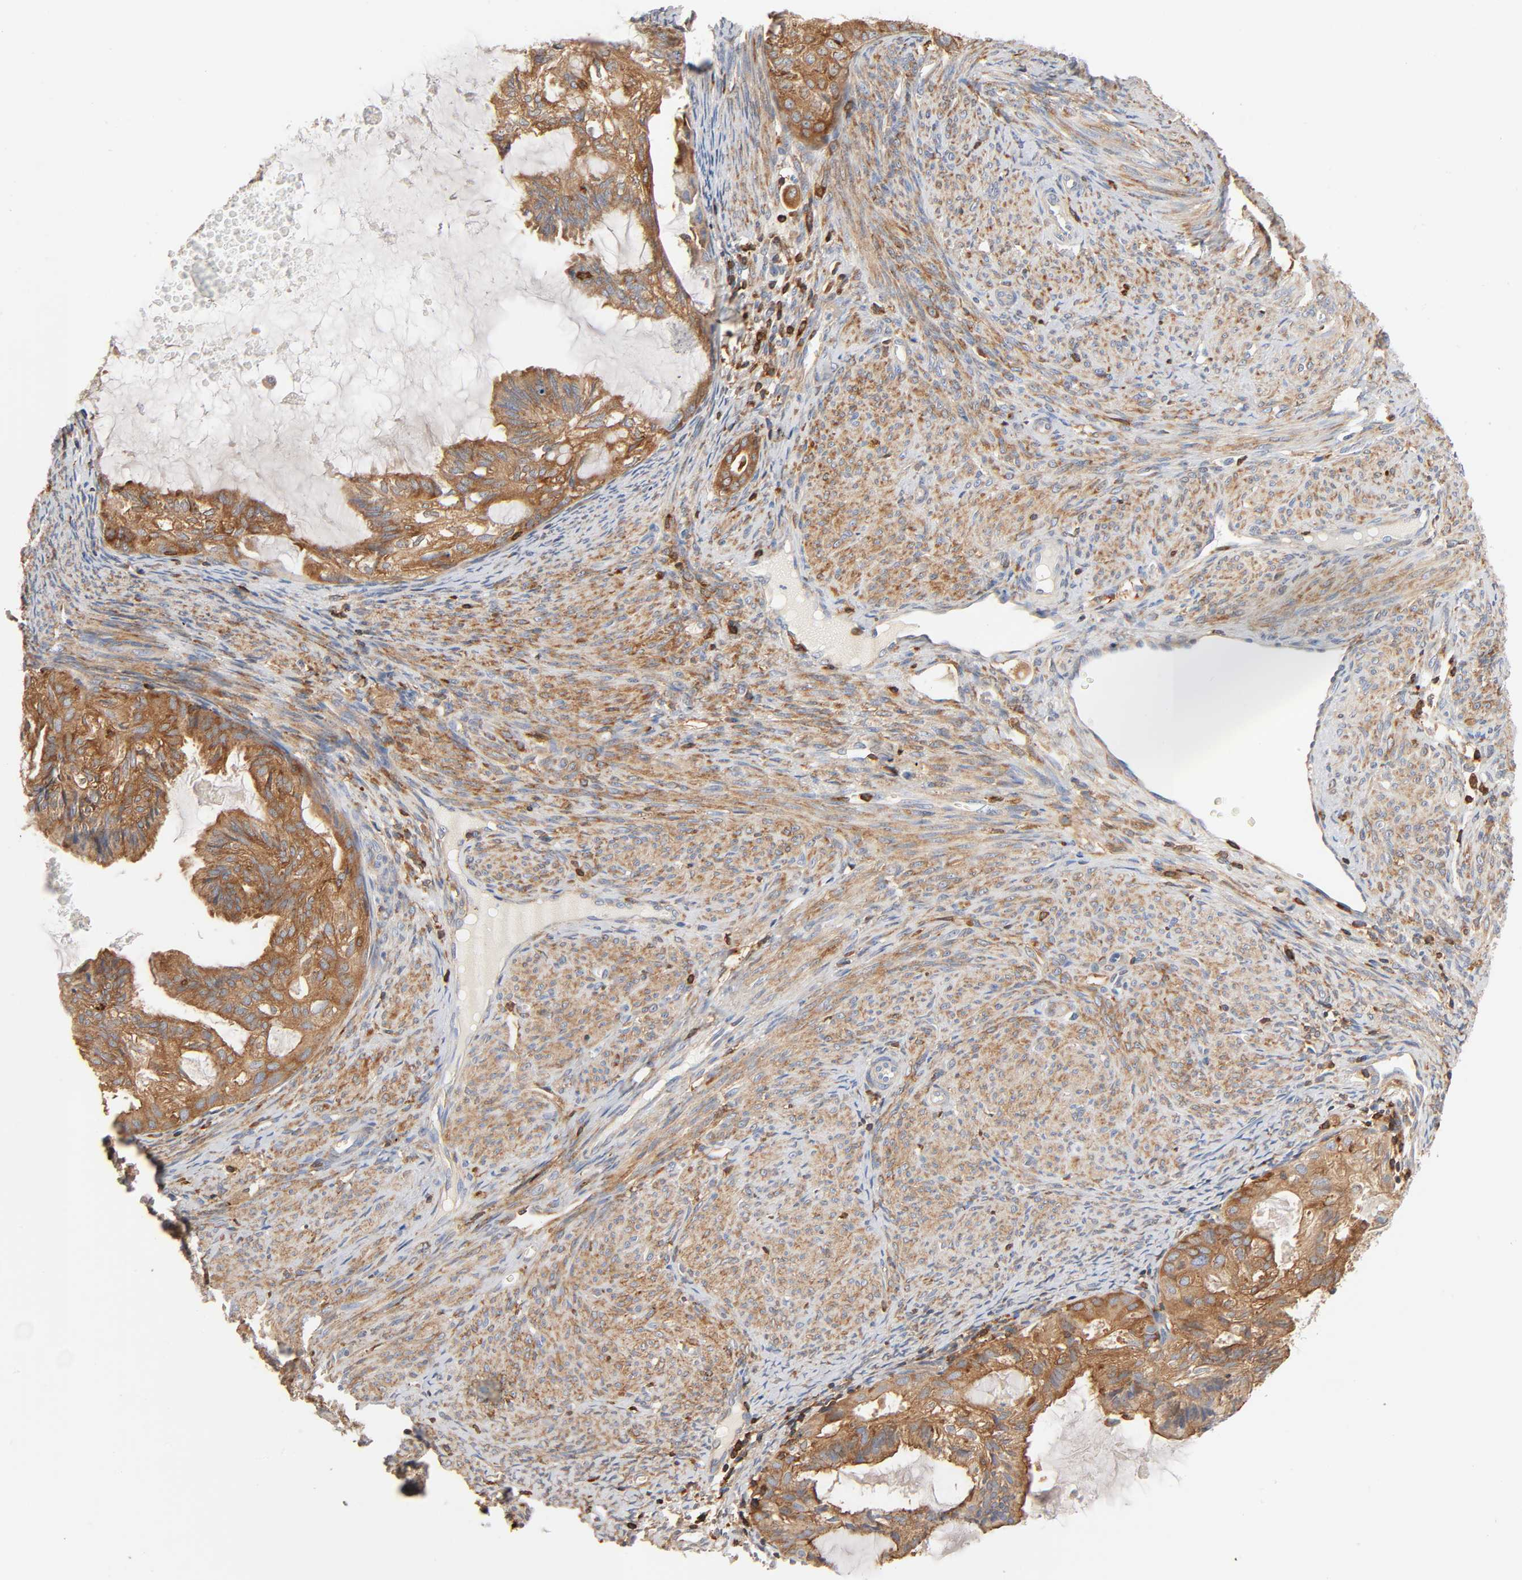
{"staining": {"intensity": "moderate", "quantity": ">75%", "location": "cytoplasmic/membranous"}, "tissue": "cervical cancer", "cell_type": "Tumor cells", "image_type": "cancer", "snomed": [{"axis": "morphology", "description": "Normal tissue, NOS"}, {"axis": "morphology", "description": "Adenocarcinoma, NOS"}, {"axis": "topography", "description": "Cervix"}, {"axis": "topography", "description": "Endometrium"}], "caption": "A micrograph of human cervical cancer stained for a protein demonstrates moderate cytoplasmic/membranous brown staining in tumor cells. (DAB (3,3'-diaminobenzidine) IHC with brightfield microscopy, high magnification).", "gene": "BIN1", "patient": {"sex": "female", "age": 86}}